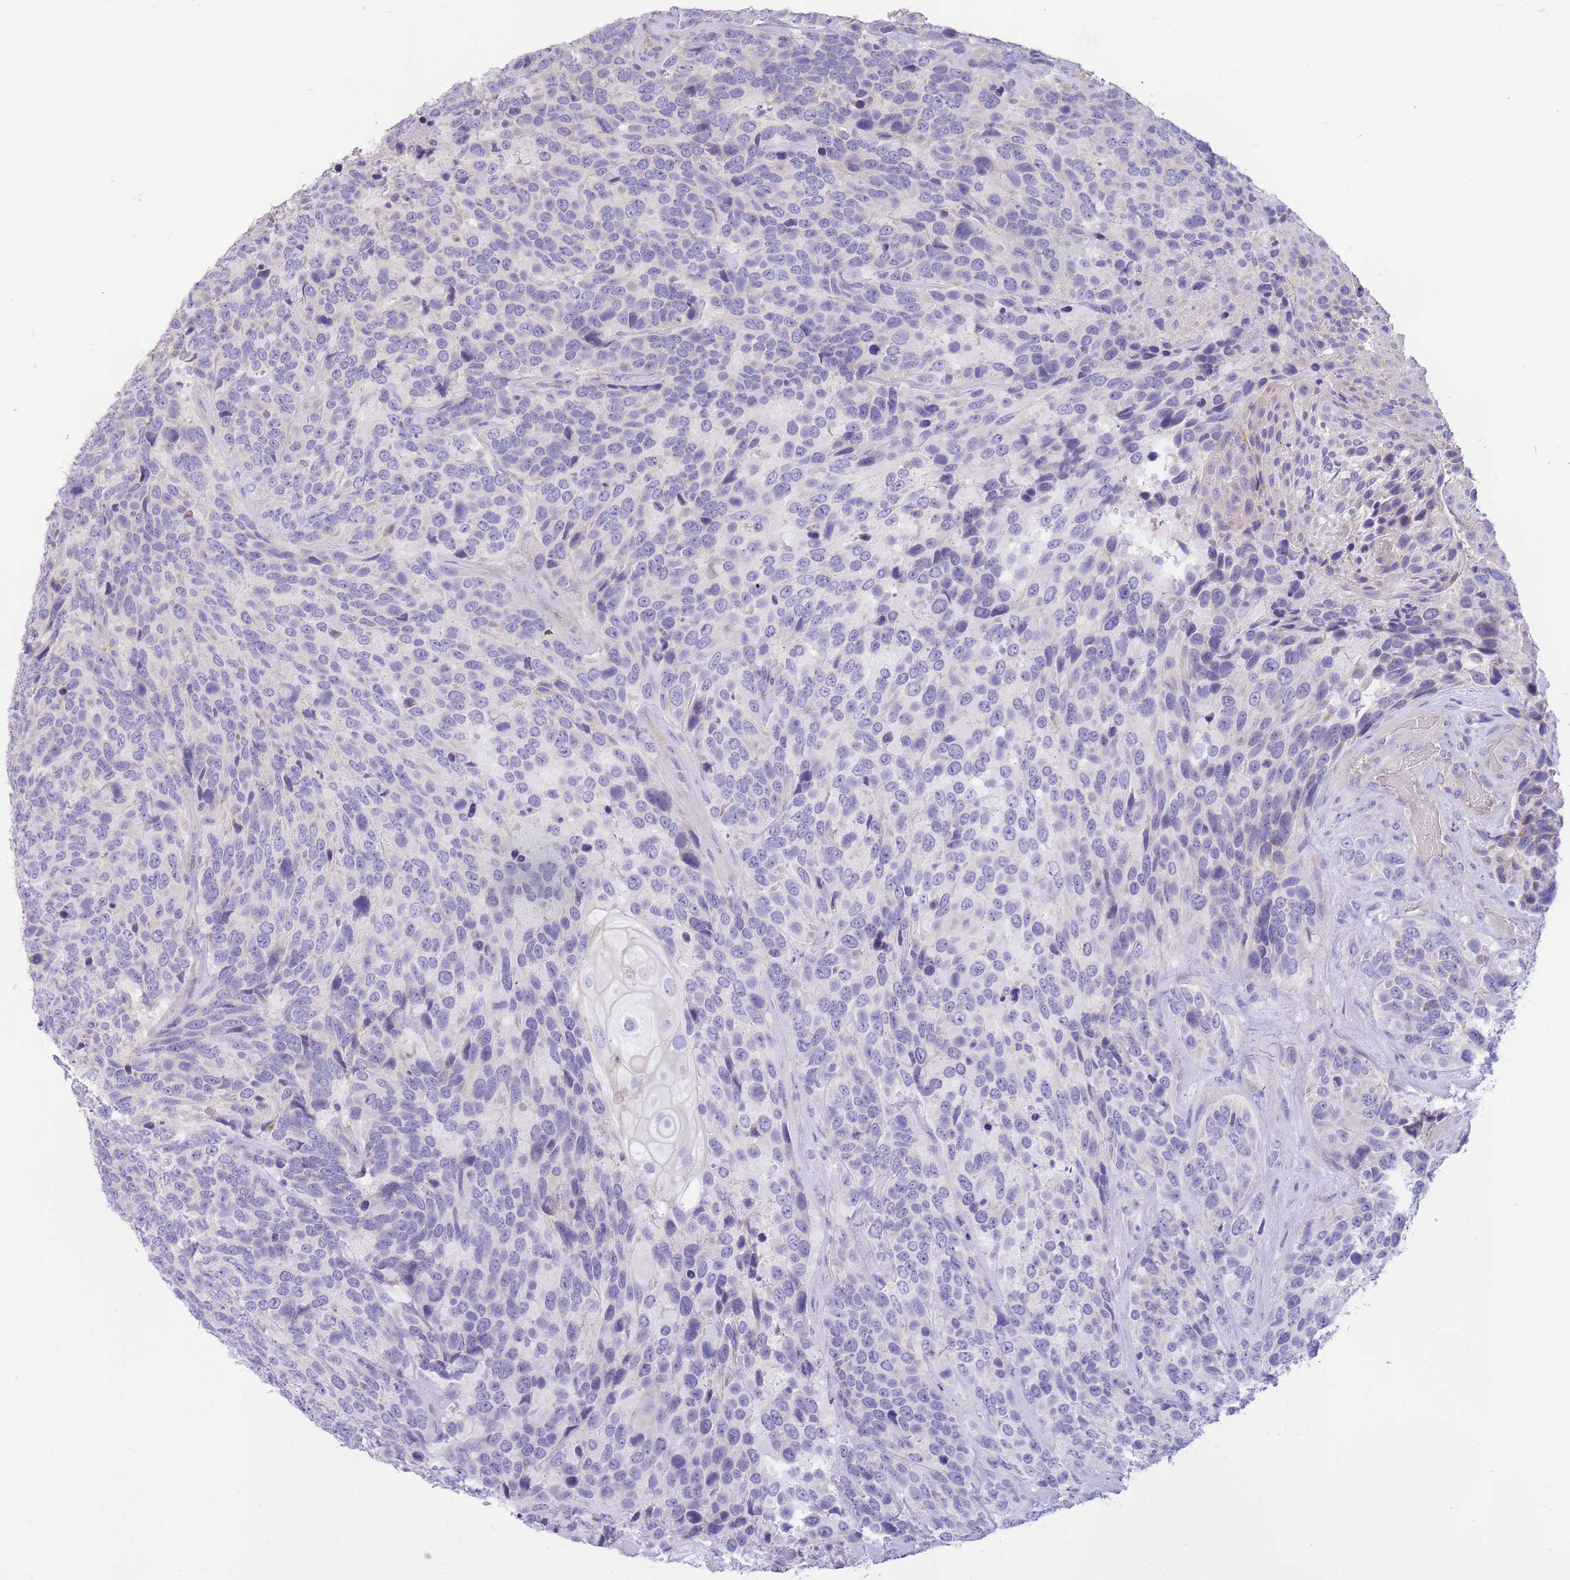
{"staining": {"intensity": "negative", "quantity": "none", "location": "none"}, "tissue": "urothelial cancer", "cell_type": "Tumor cells", "image_type": "cancer", "snomed": [{"axis": "morphology", "description": "Urothelial carcinoma, High grade"}, {"axis": "topography", "description": "Urinary bladder"}], "caption": "Immunohistochemistry image of human urothelial carcinoma (high-grade) stained for a protein (brown), which demonstrates no expression in tumor cells. (DAB immunohistochemistry visualized using brightfield microscopy, high magnification).", "gene": "SULT1A1", "patient": {"sex": "female", "age": 70}}